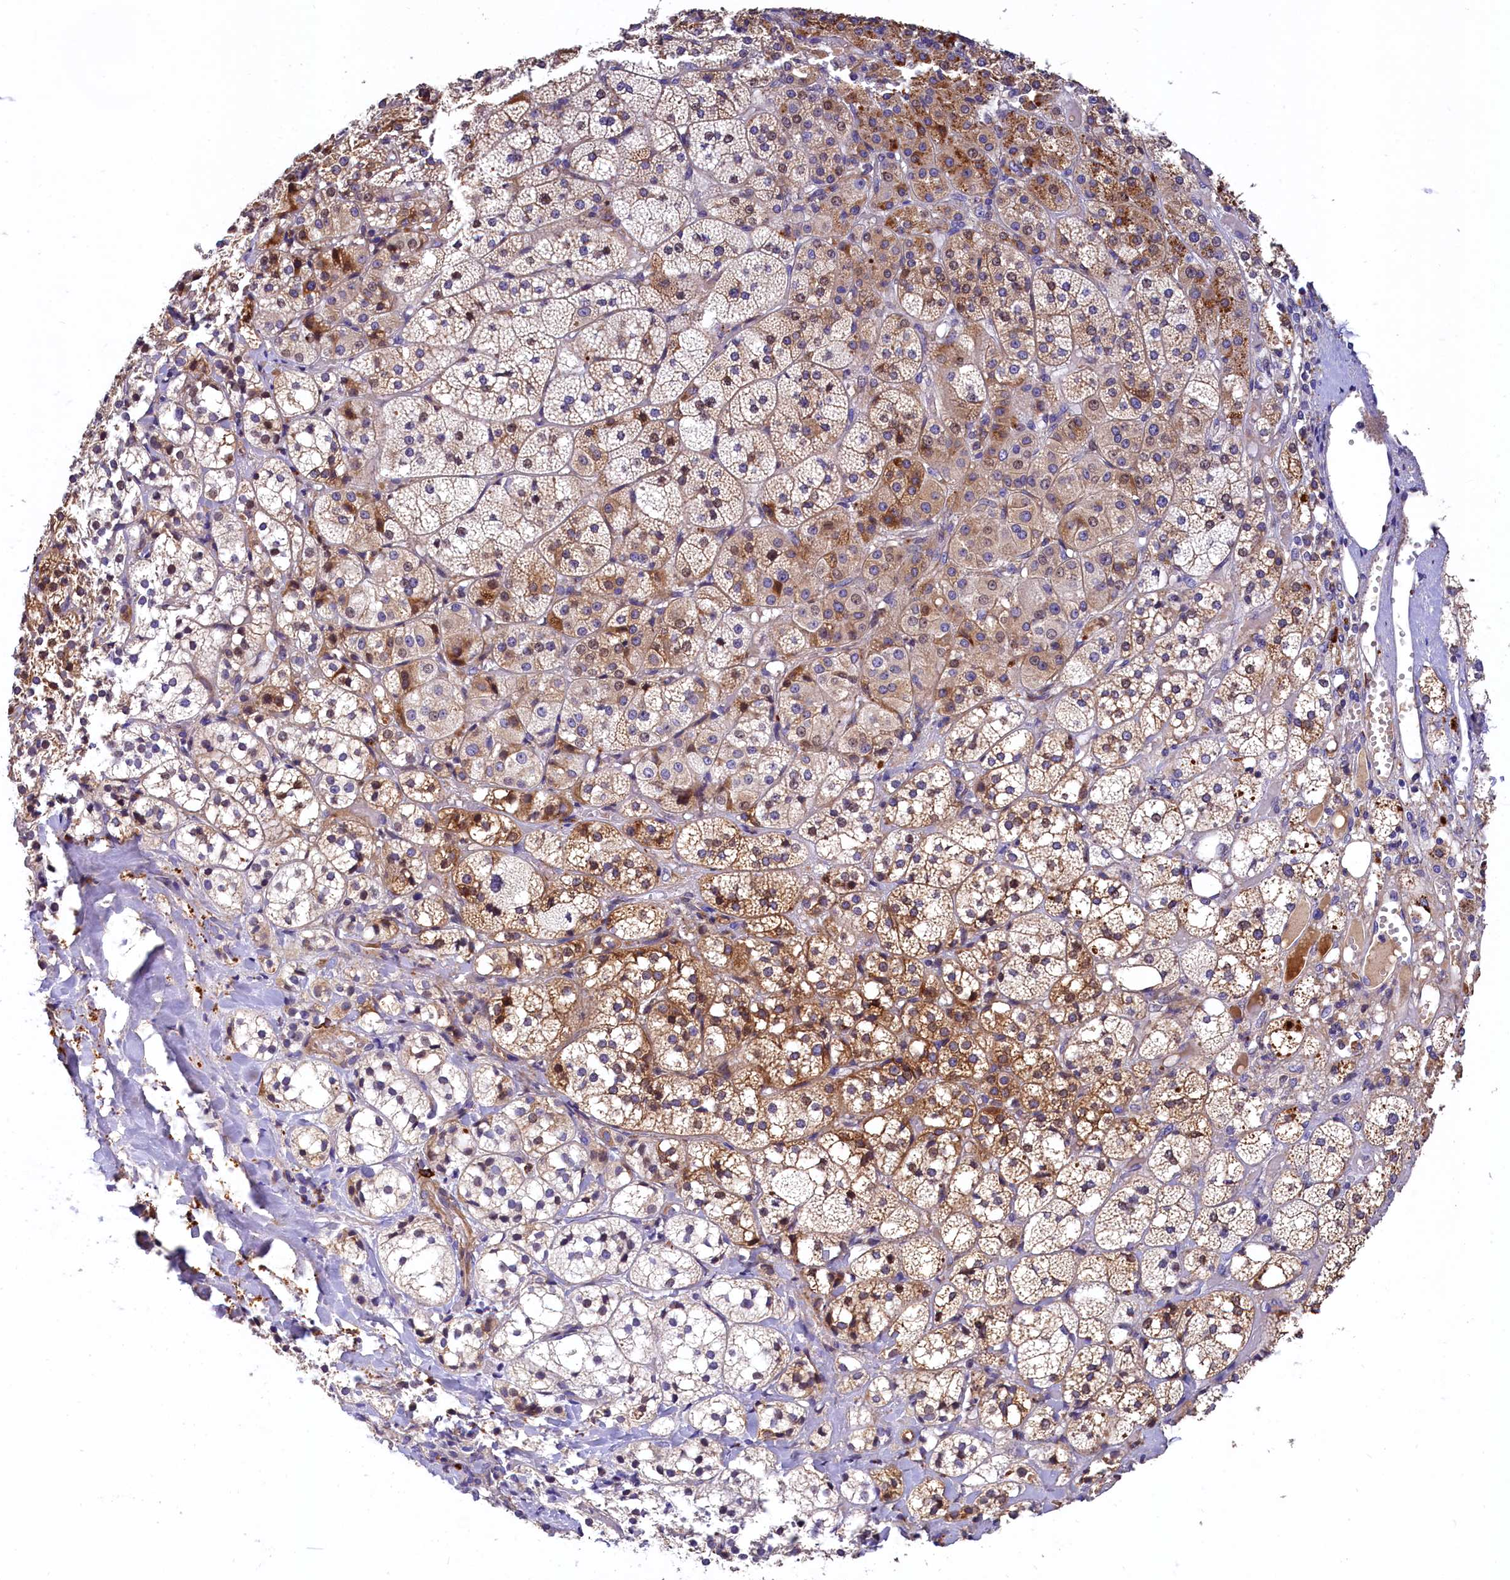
{"staining": {"intensity": "moderate", "quantity": "25%-75%", "location": "cytoplasmic/membranous"}, "tissue": "adrenal gland", "cell_type": "Glandular cells", "image_type": "normal", "snomed": [{"axis": "morphology", "description": "Normal tissue, NOS"}, {"axis": "topography", "description": "Adrenal gland"}], "caption": "Immunohistochemical staining of benign human adrenal gland exhibits 25%-75% levels of moderate cytoplasmic/membranous protein positivity in approximately 25%-75% of glandular cells.", "gene": "EPS8L2", "patient": {"sex": "female", "age": 61}}